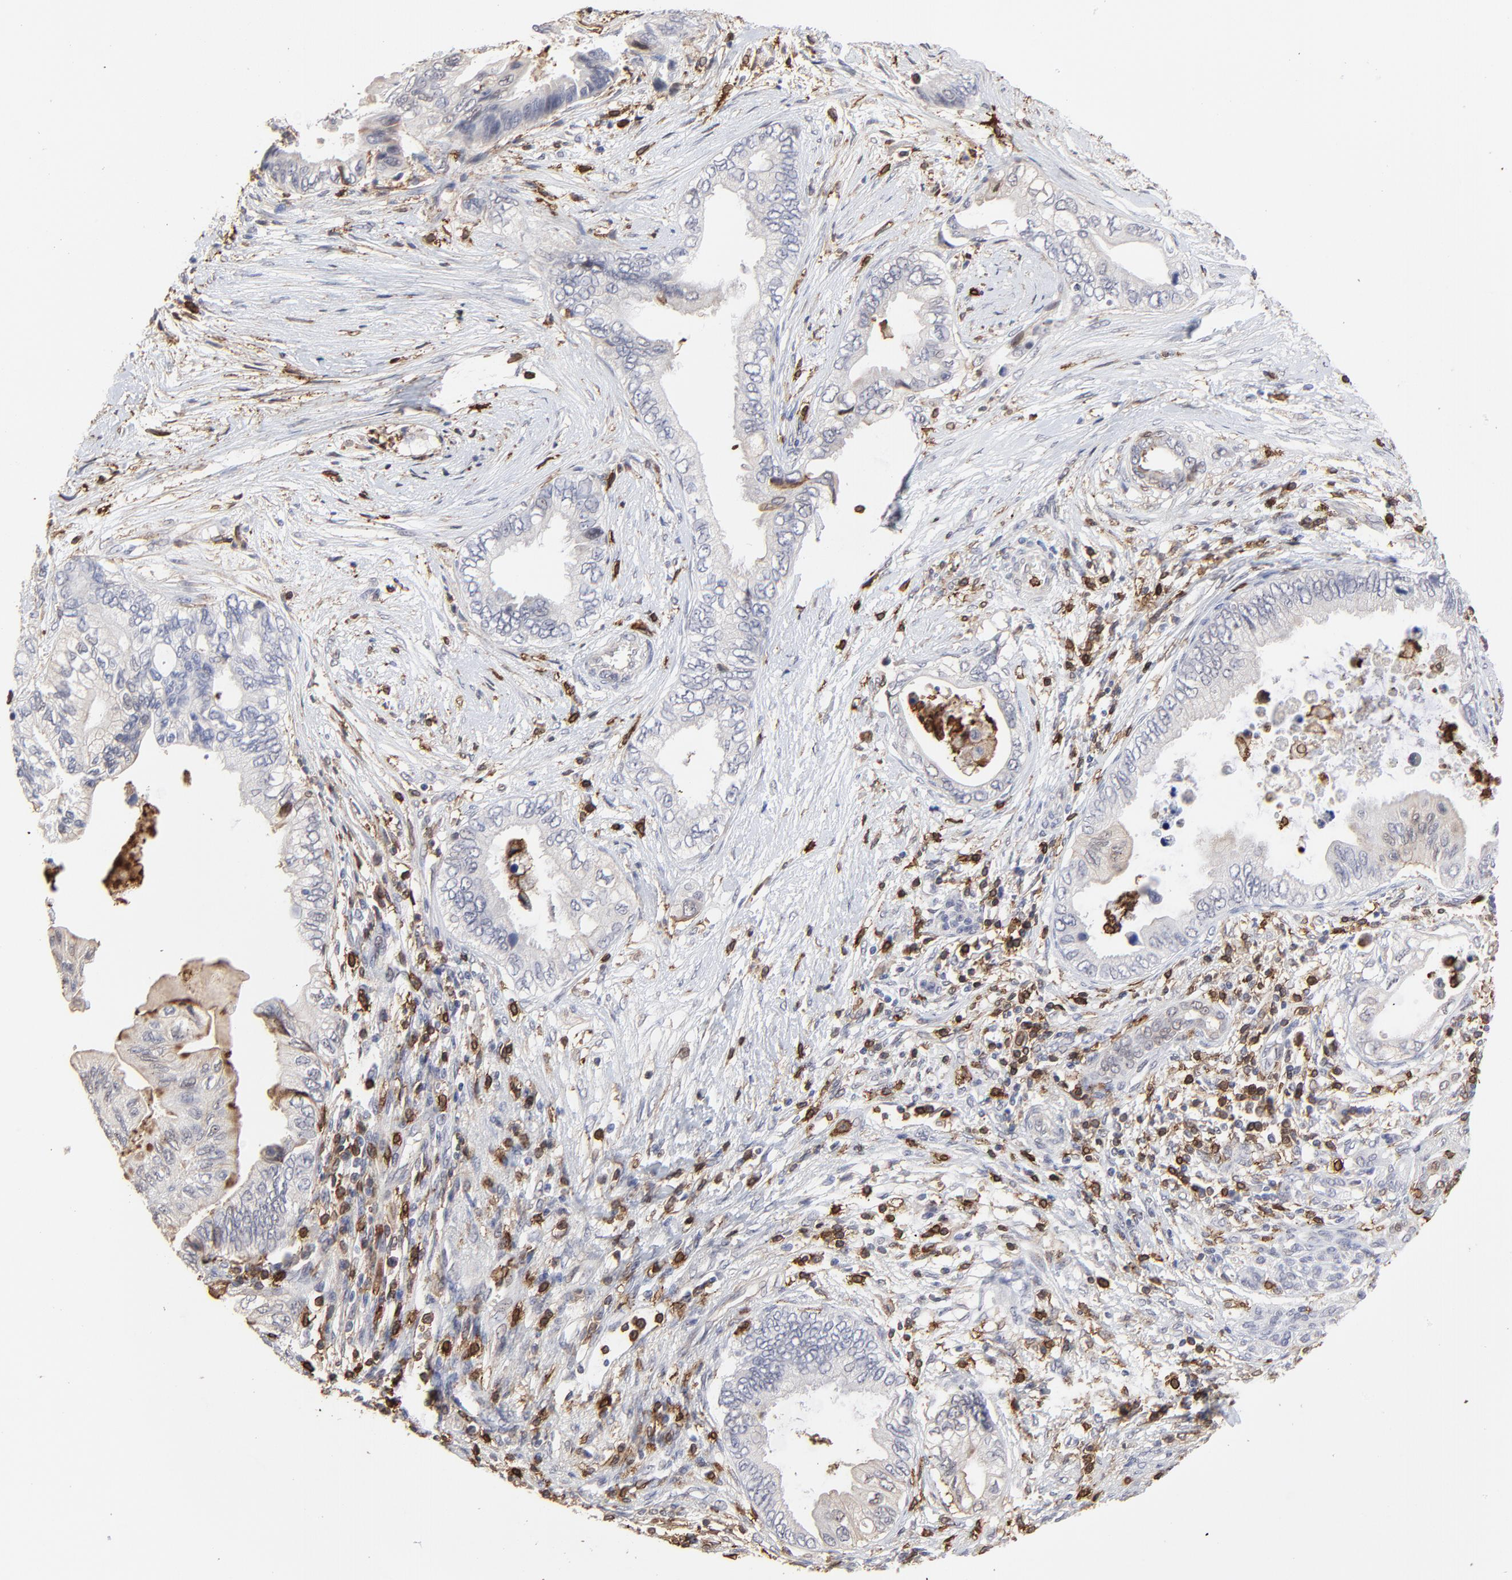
{"staining": {"intensity": "negative", "quantity": "none", "location": "none"}, "tissue": "pancreatic cancer", "cell_type": "Tumor cells", "image_type": "cancer", "snomed": [{"axis": "morphology", "description": "Adenocarcinoma, NOS"}, {"axis": "topography", "description": "Pancreas"}], "caption": "Pancreatic adenocarcinoma was stained to show a protein in brown. There is no significant positivity in tumor cells.", "gene": "SLC6A14", "patient": {"sex": "female", "age": 66}}